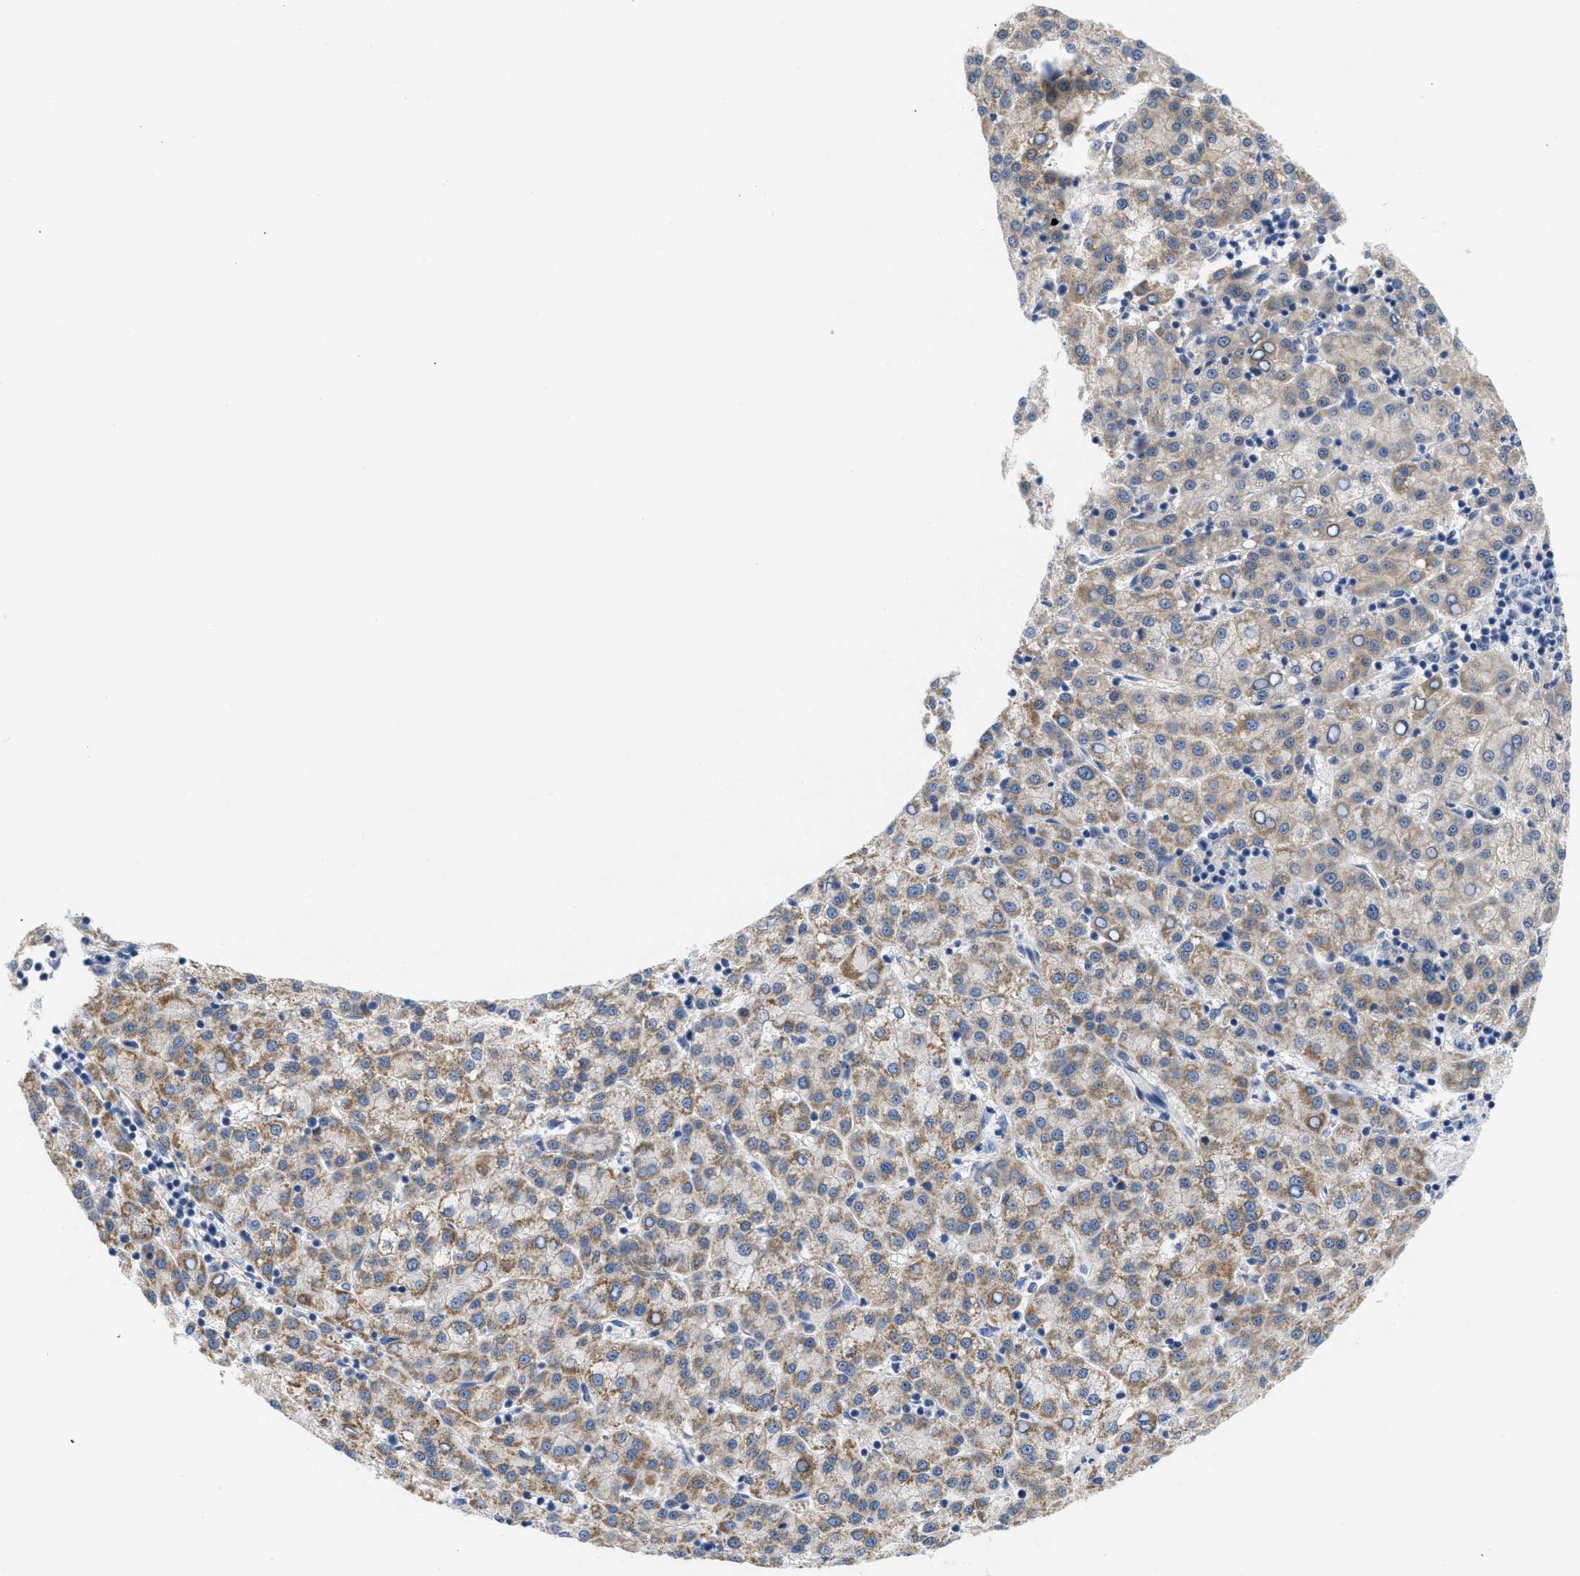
{"staining": {"intensity": "moderate", "quantity": "25%-75%", "location": "cytoplasmic/membranous"}, "tissue": "liver cancer", "cell_type": "Tumor cells", "image_type": "cancer", "snomed": [{"axis": "morphology", "description": "Carcinoma, Hepatocellular, NOS"}, {"axis": "topography", "description": "Liver"}], "caption": "A brown stain shows moderate cytoplasmic/membranous positivity of a protein in human liver hepatocellular carcinoma tumor cells.", "gene": "KCNJ5", "patient": {"sex": "female", "age": 58}}